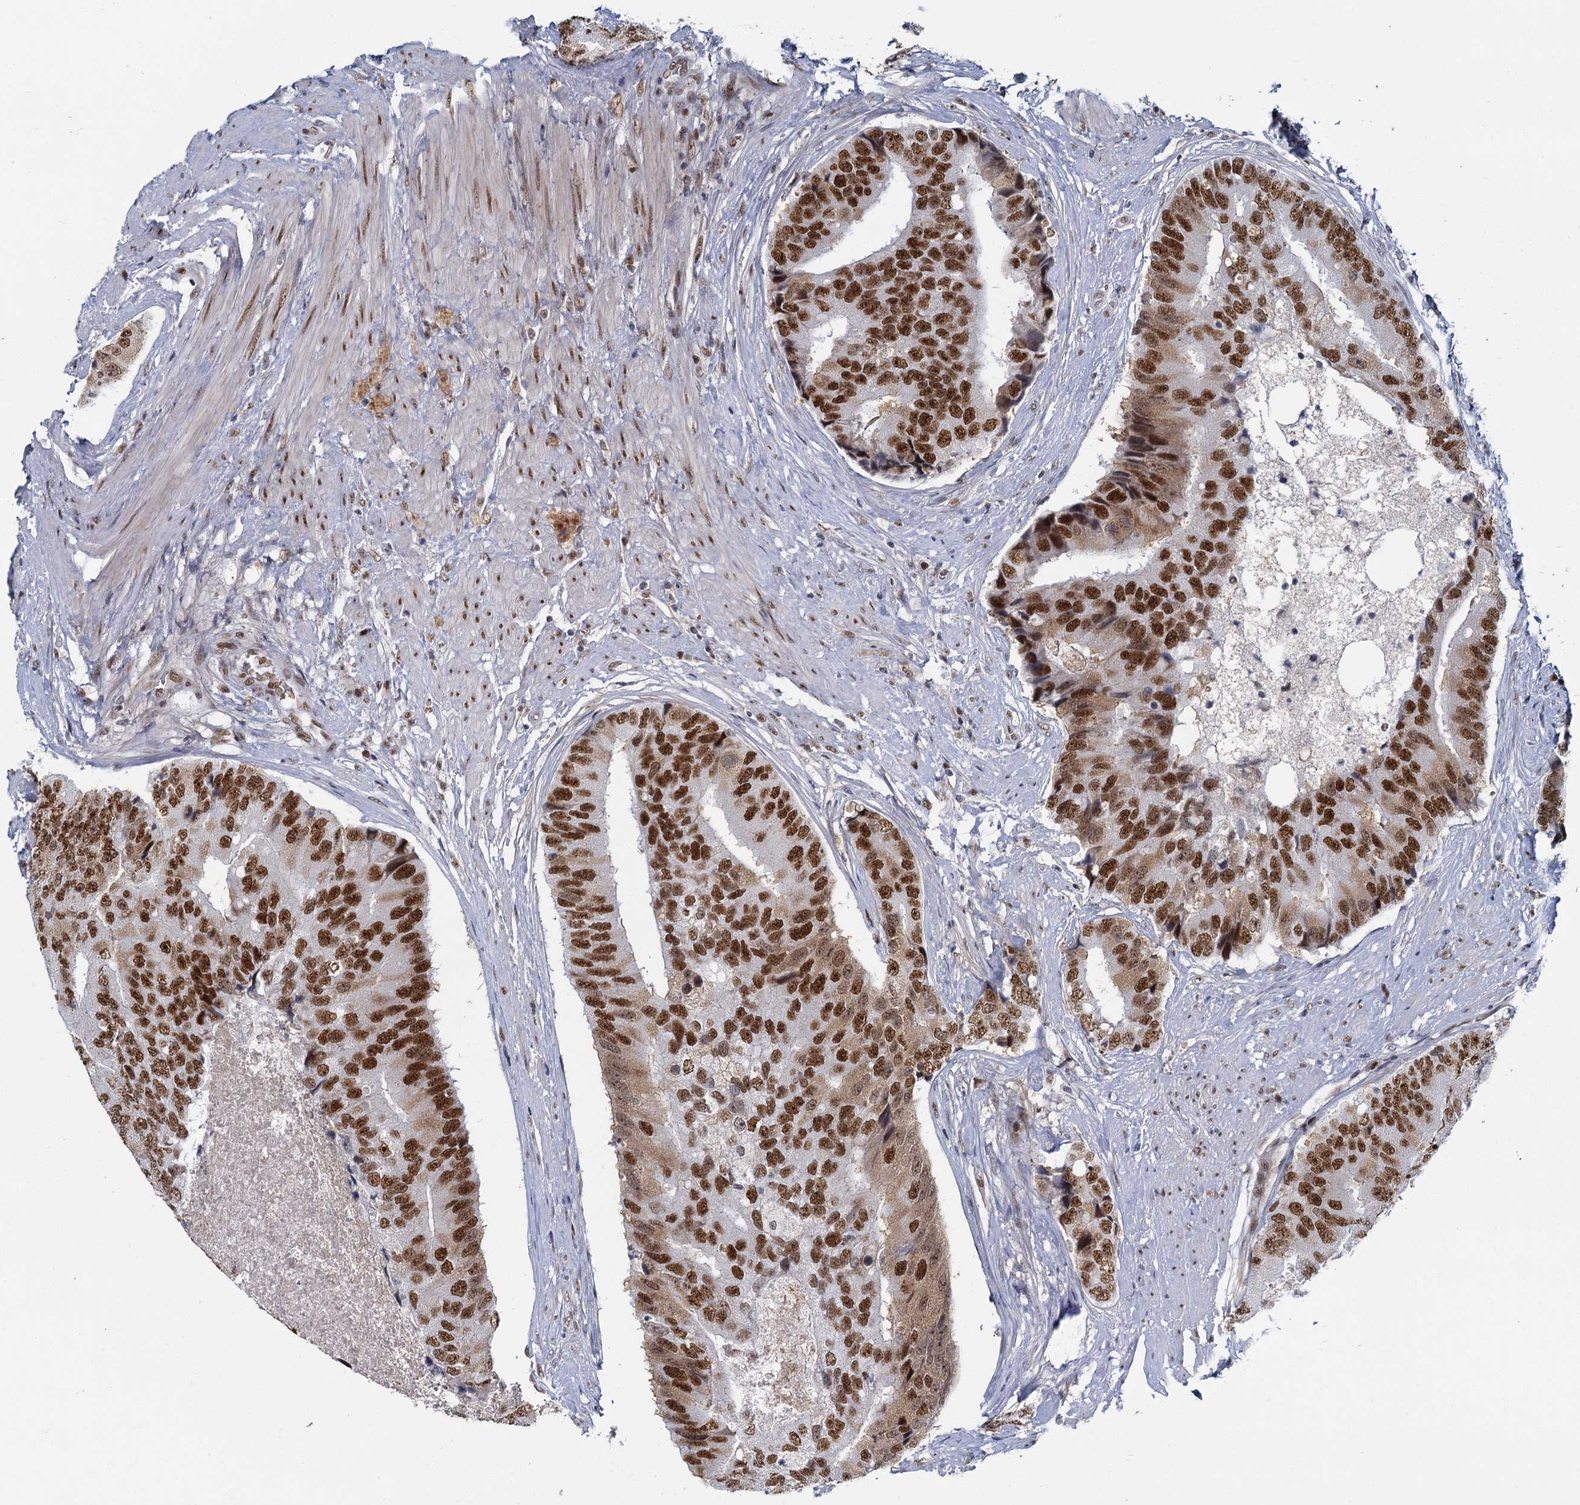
{"staining": {"intensity": "strong", "quantity": ">75%", "location": "cytoplasmic/membranous,nuclear"}, "tissue": "prostate cancer", "cell_type": "Tumor cells", "image_type": "cancer", "snomed": [{"axis": "morphology", "description": "Adenocarcinoma, High grade"}, {"axis": "topography", "description": "Prostate"}], "caption": "A brown stain labels strong cytoplasmic/membranous and nuclear expression of a protein in prostate adenocarcinoma (high-grade) tumor cells.", "gene": "RPRD1A", "patient": {"sex": "male", "age": 70}}